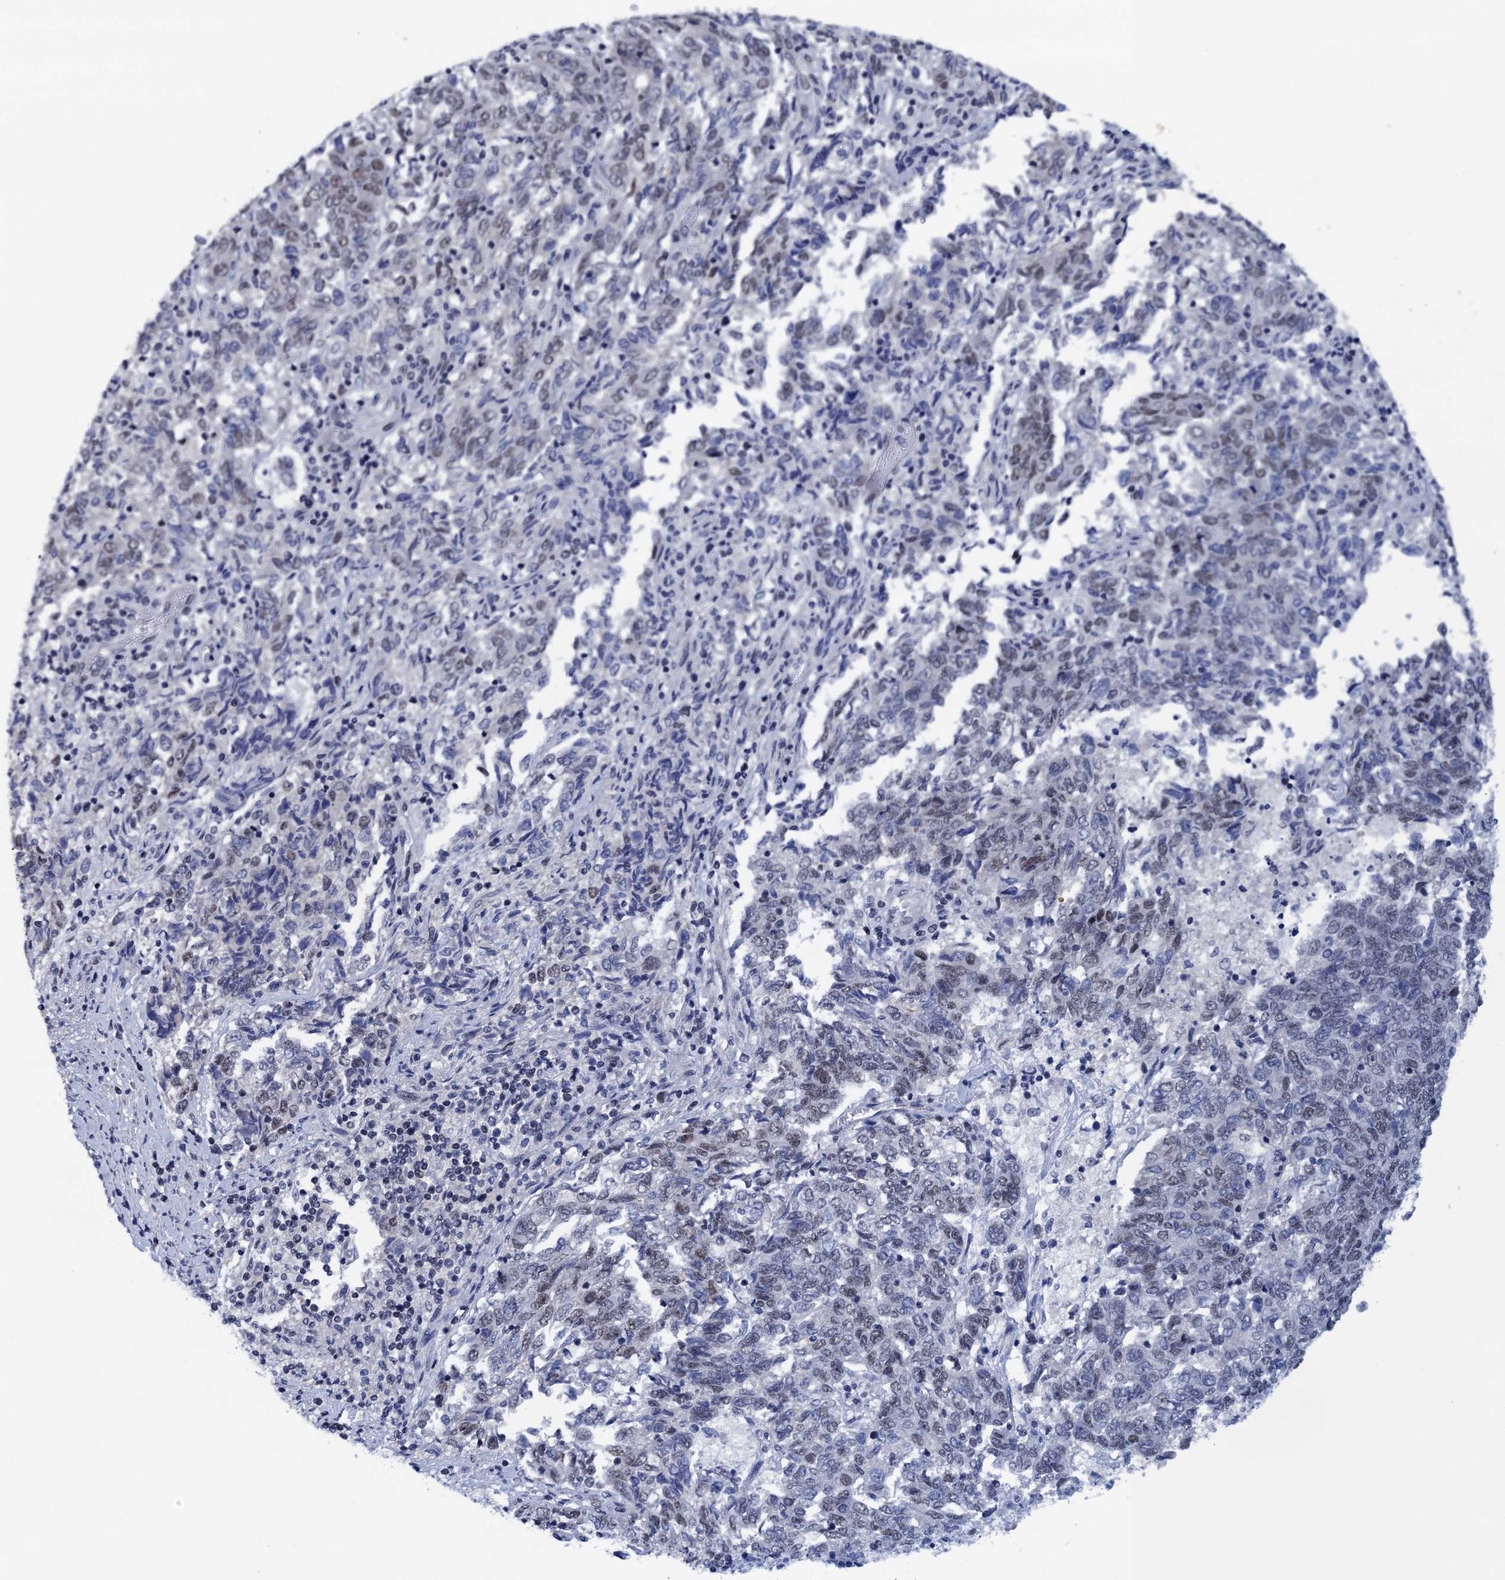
{"staining": {"intensity": "weak", "quantity": "<25%", "location": "nuclear"}, "tissue": "endometrial cancer", "cell_type": "Tumor cells", "image_type": "cancer", "snomed": [{"axis": "morphology", "description": "Adenocarcinoma, NOS"}, {"axis": "topography", "description": "Endometrium"}], "caption": "This is an IHC micrograph of human adenocarcinoma (endometrial). There is no staining in tumor cells.", "gene": "FNBP4", "patient": {"sex": "female", "age": 80}}